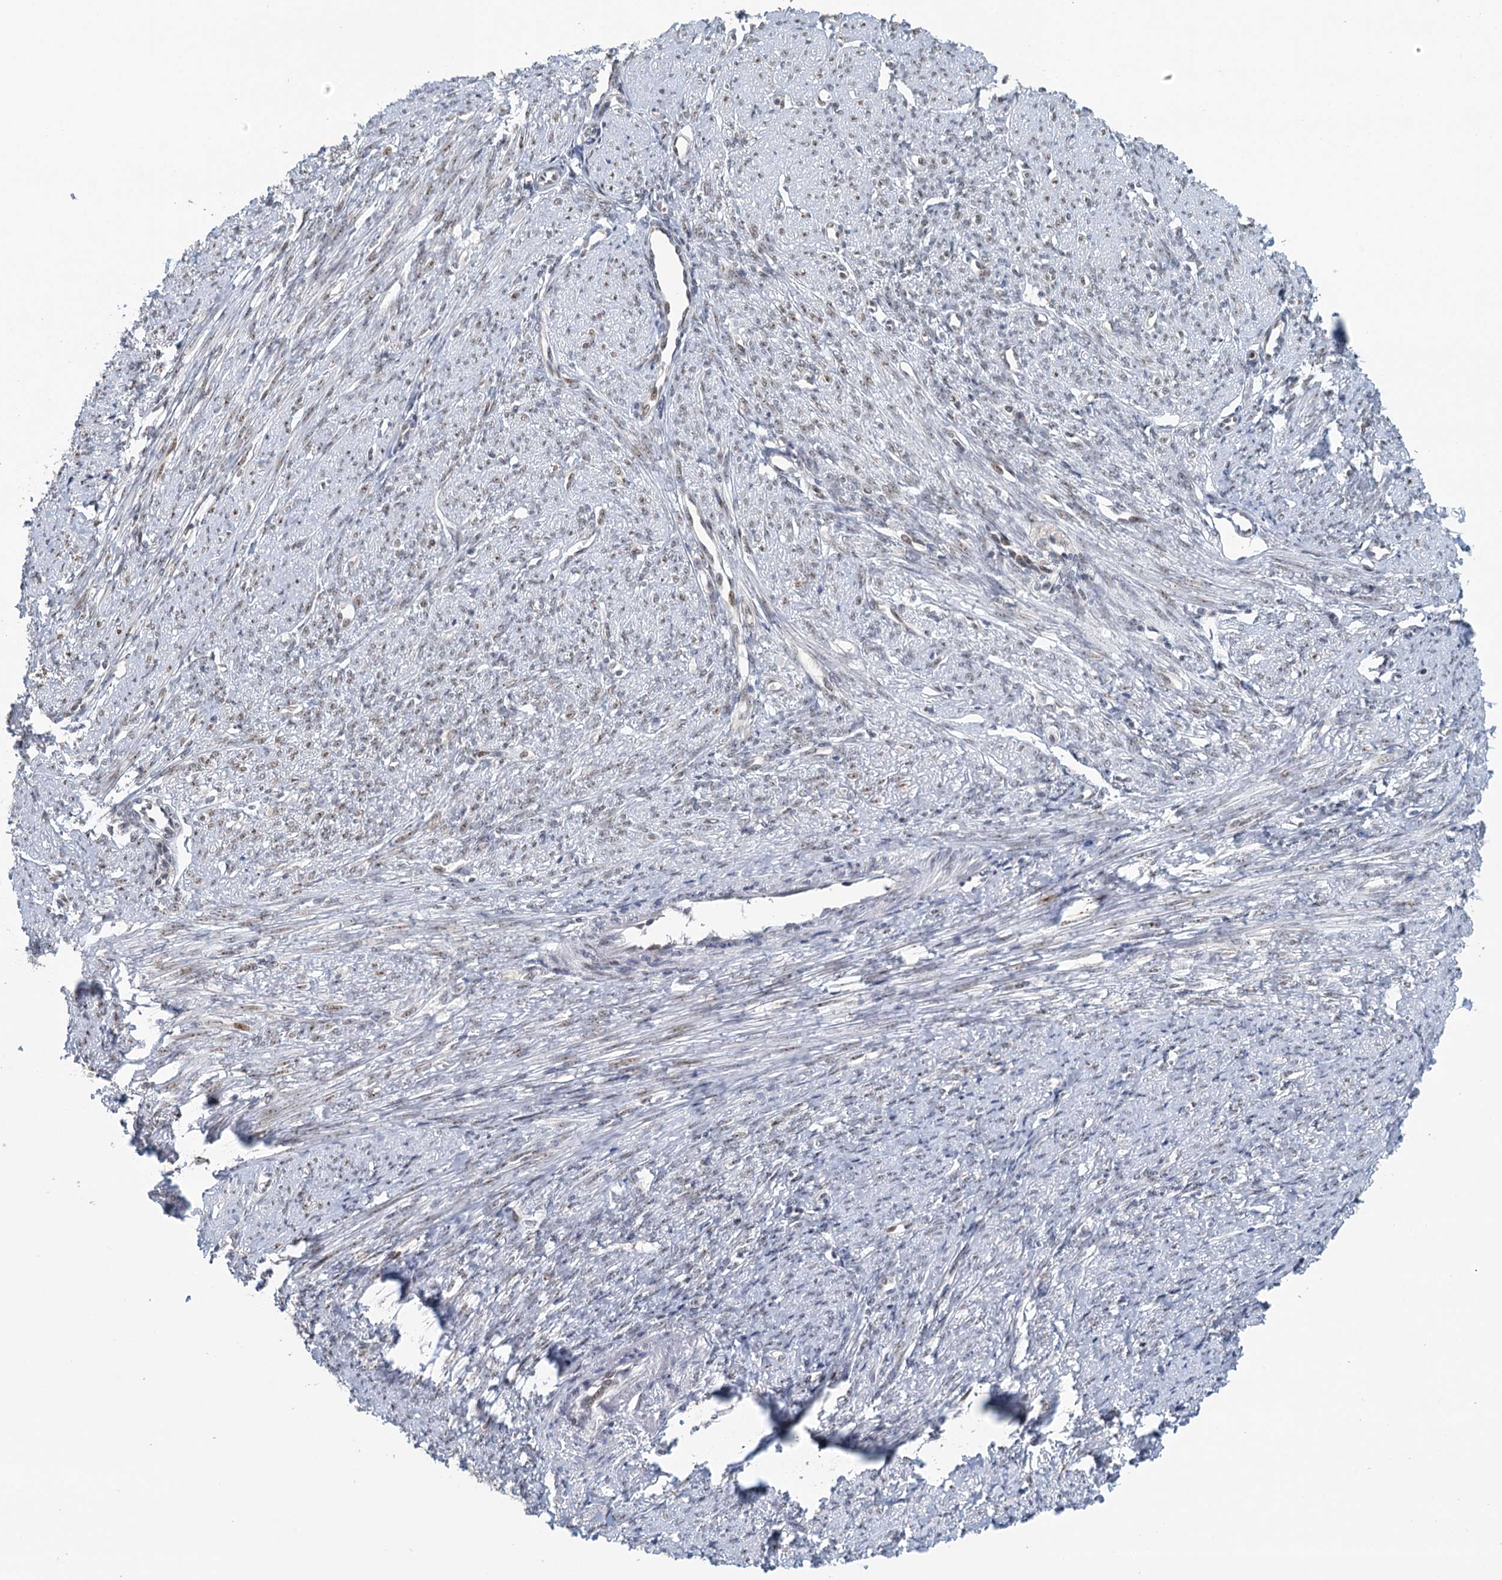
{"staining": {"intensity": "moderate", "quantity": "25%-75%", "location": "nuclear"}, "tissue": "smooth muscle", "cell_type": "Smooth muscle cells", "image_type": "normal", "snomed": [{"axis": "morphology", "description": "Normal tissue, NOS"}, {"axis": "topography", "description": "Smooth muscle"}, {"axis": "topography", "description": "Uterus"}], "caption": "Immunohistochemical staining of unremarkable human smooth muscle demonstrates 25%-75% levels of moderate nuclear protein positivity in about 25%-75% of smooth muscle cells.", "gene": "TREX1", "patient": {"sex": "female", "age": 59}}